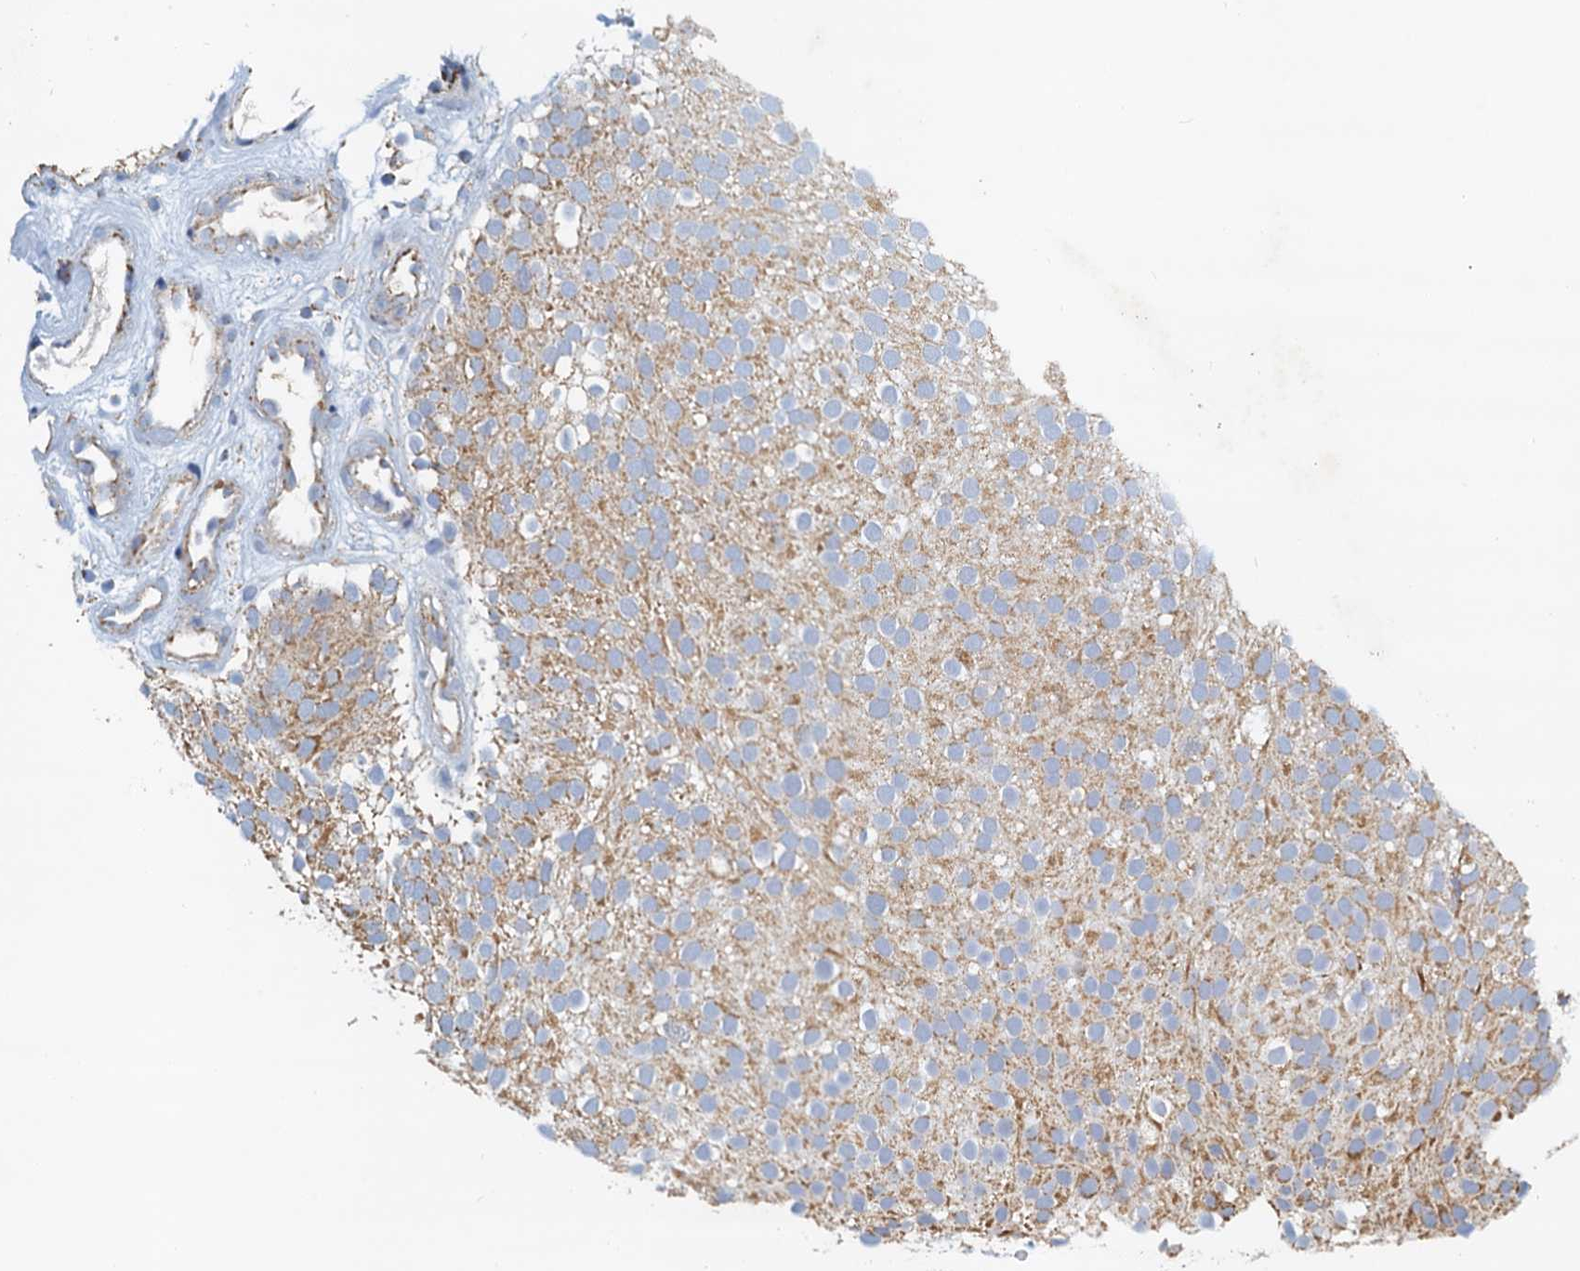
{"staining": {"intensity": "moderate", "quantity": ">75%", "location": "cytoplasmic/membranous"}, "tissue": "urothelial cancer", "cell_type": "Tumor cells", "image_type": "cancer", "snomed": [{"axis": "morphology", "description": "Urothelial carcinoma, Low grade"}, {"axis": "topography", "description": "Urinary bladder"}], "caption": "Urothelial carcinoma (low-grade) was stained to show a protein in brown. There is medium levels of moderate cytoplasmic/membranous staining in about >75% of tumor cells.", "gene": "POC1A", "patient": {"sex": "male", "age": 78}}